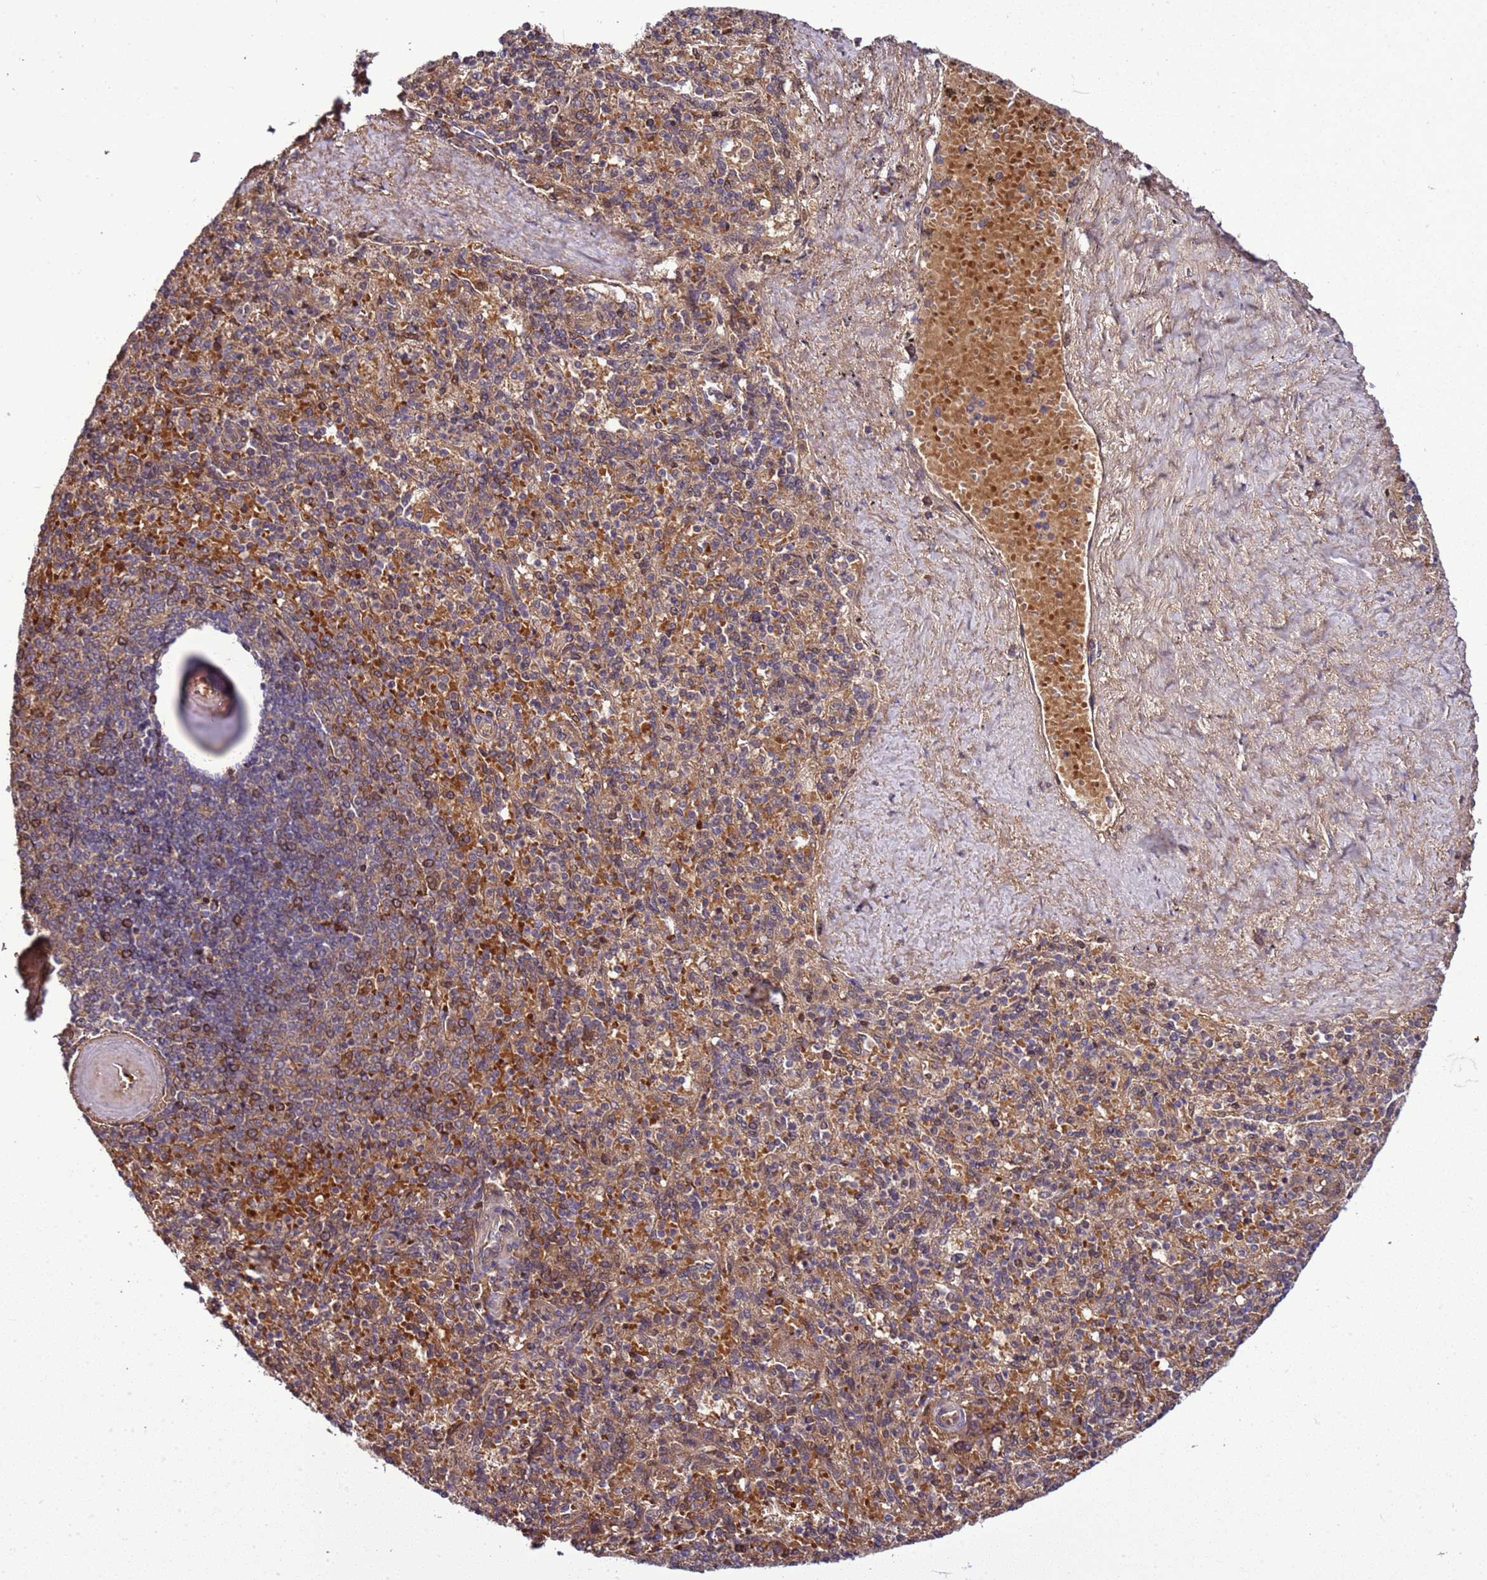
{"staining": {"intensity": "strong", "quantity": "25%-75%", "location": "cytoplasmic/membranous"}, "tissue": "spleen", "cell_type": "Cells in red pulp", "image_type": "normal", "snomed": [{"axis": "morphology", "description": "Normal tissue, NOS"}, {"axis": "topography", "description": "Spleen"}], "caption": "Protein staining by immunohistochemistry shows strong cytoplasmic/membranous positivity in approximately 25%-75% of cells in red pulp in unremarkable spleen.", "gene": "GEN1", "patient": {"sex": "male", "age": 82}}